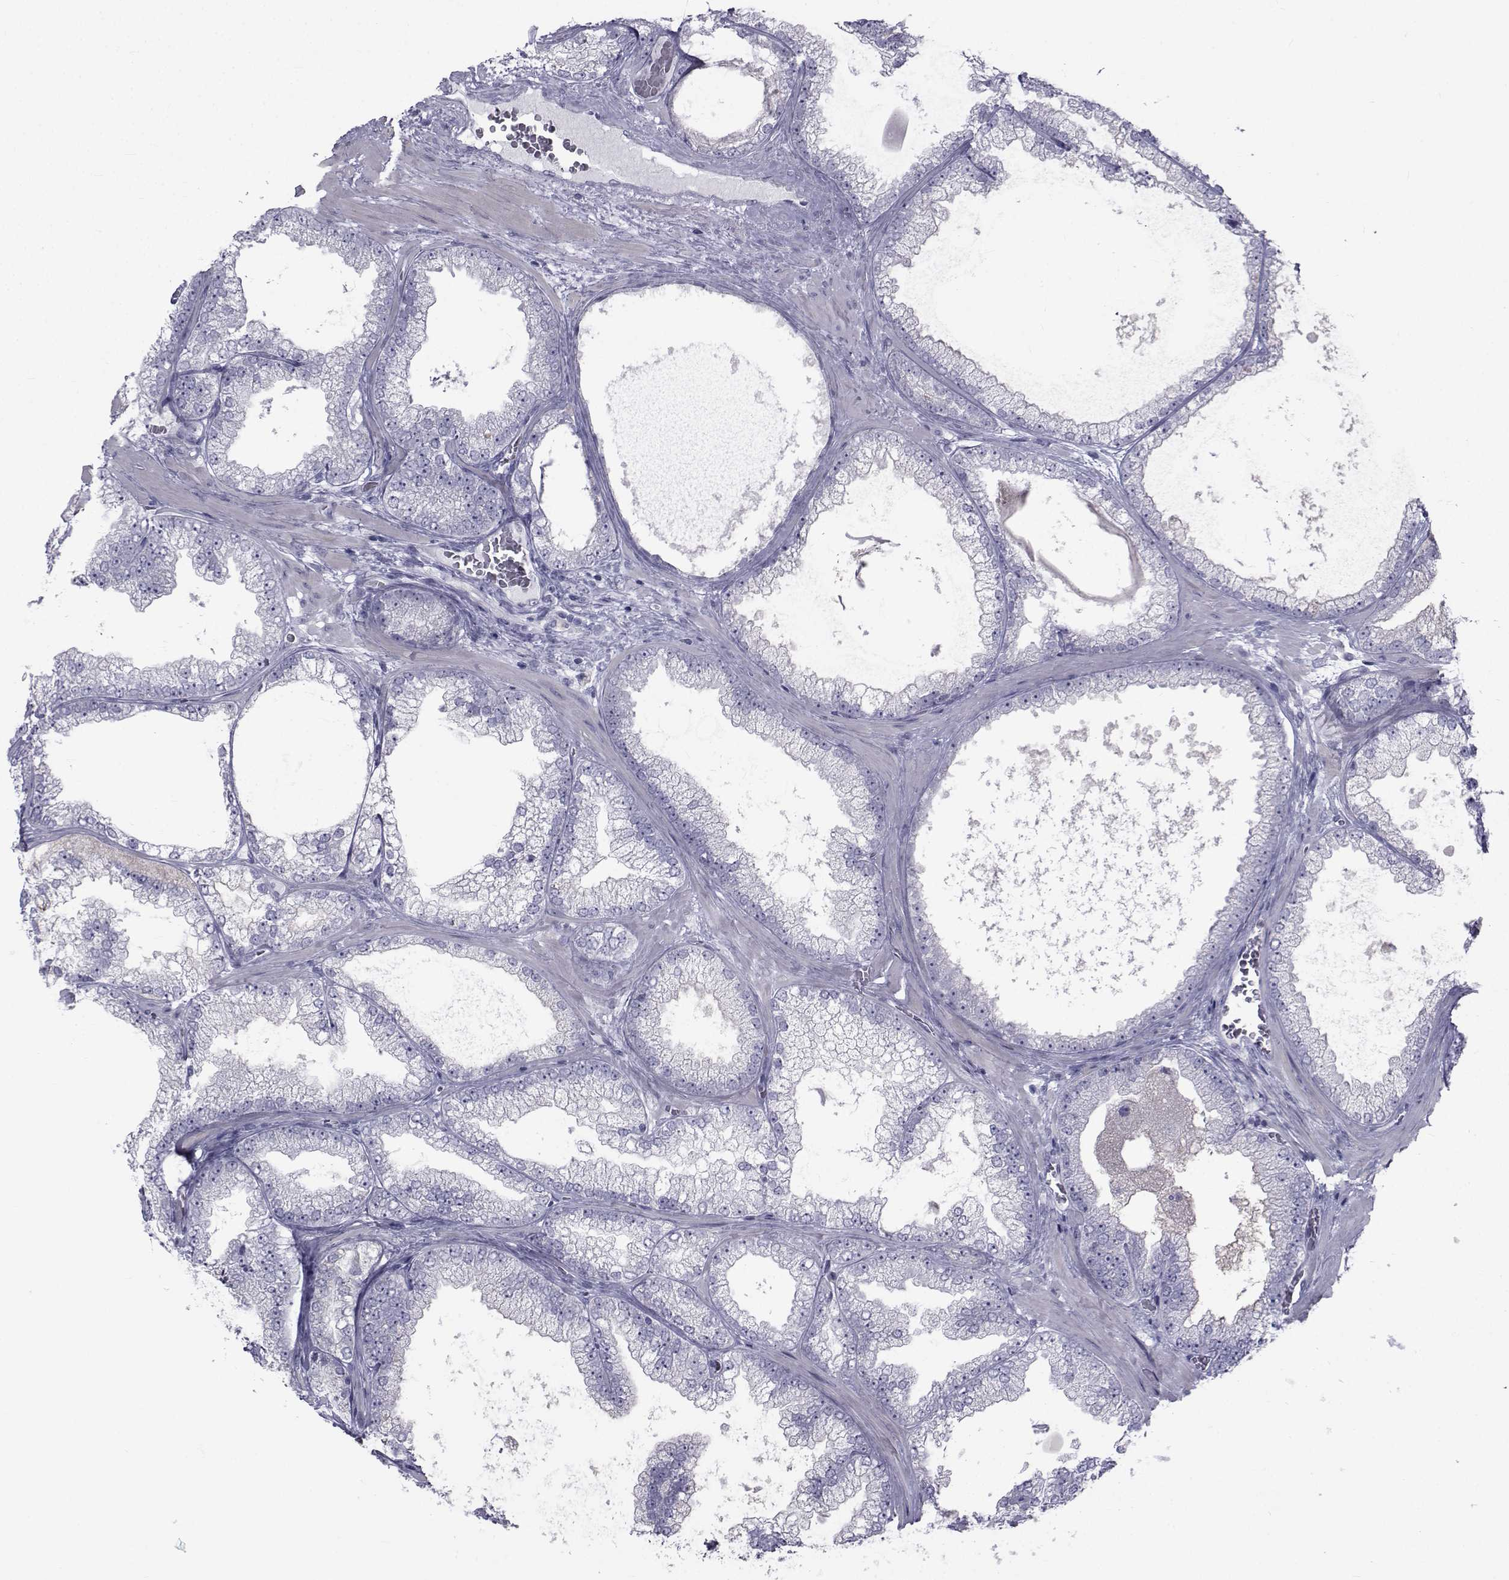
{"staining": {"intensity": "negative", "quantity": "none", "location": "none"}, "tissue": "prostate cancer", "cell_type": "Tumor cells", "image_type": "cancer", "snomed": [{"axis": "morphology", "description": "Adenocarcinoma, Low grade"}, {"axis": "topography", "description": "Prostate"}], "caption": "A histopathology image of low-grade adenocarcinoma (prostate) stained for a protein shows no brown staining in tumor cells.", "gene": "FDXR", "patient": {"sex": "male", "age": 57}}